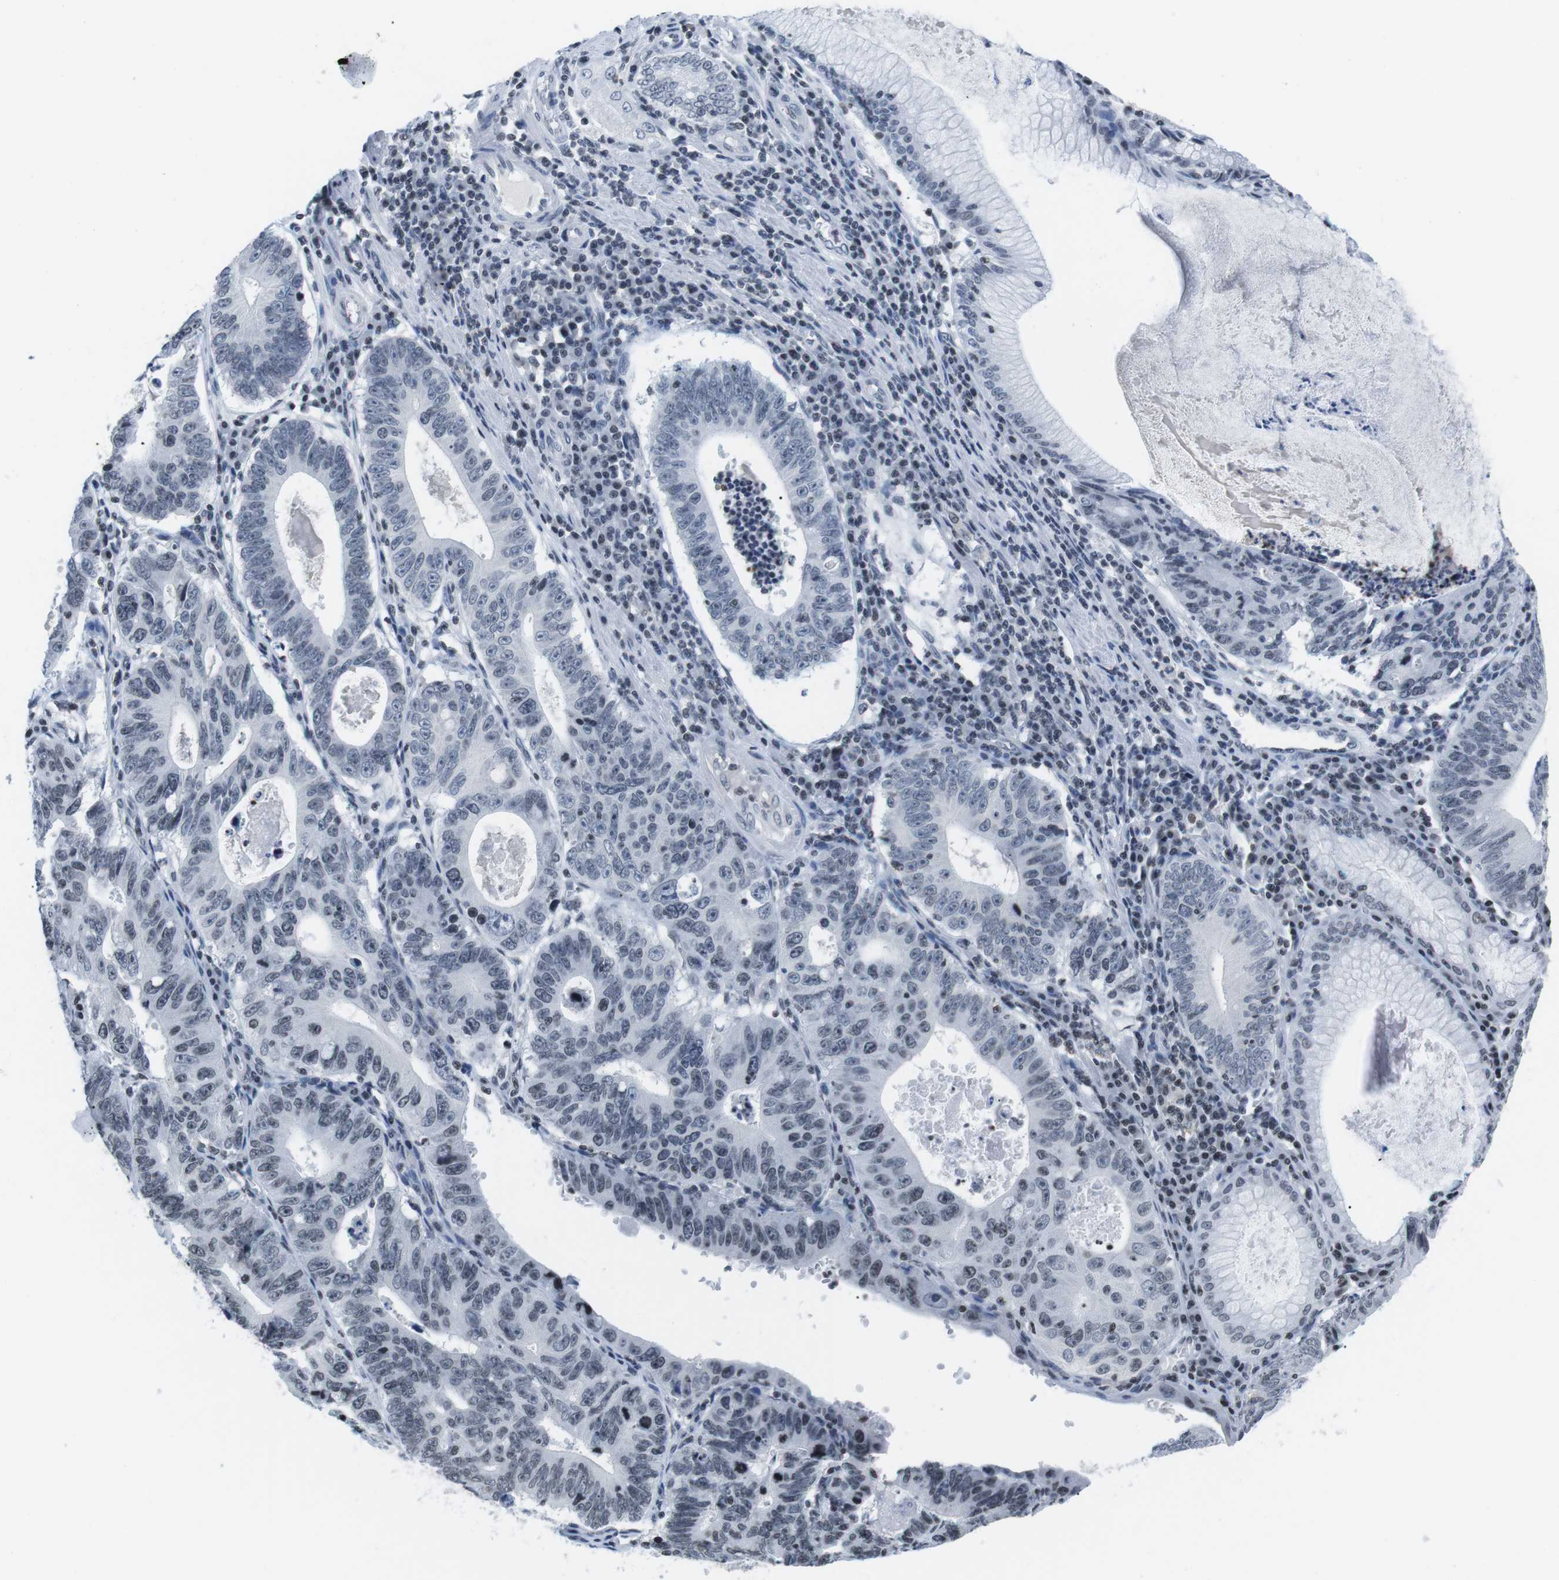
{"staining": {"intensity": "weak", "quantity": "<25%", "location": "nuclear"}, "tissue": "stomach cancer", "cell_type": "Tumor cells", "image_type": "cancer", "snomed": [{"axis": "morphology", "description": "Adenocarcinoma, NOS"}, {"axis": "topography", "description": "Stomach"}], "caption": "Protein analysis of stomach adenocarcinoma reveals no significant staining in tumor cells. (DAB (3,3'-diaminobenzidine) IHC, high magnification).", "gene": "E2F2", "patient": {"sex": "male", "age": 59}}